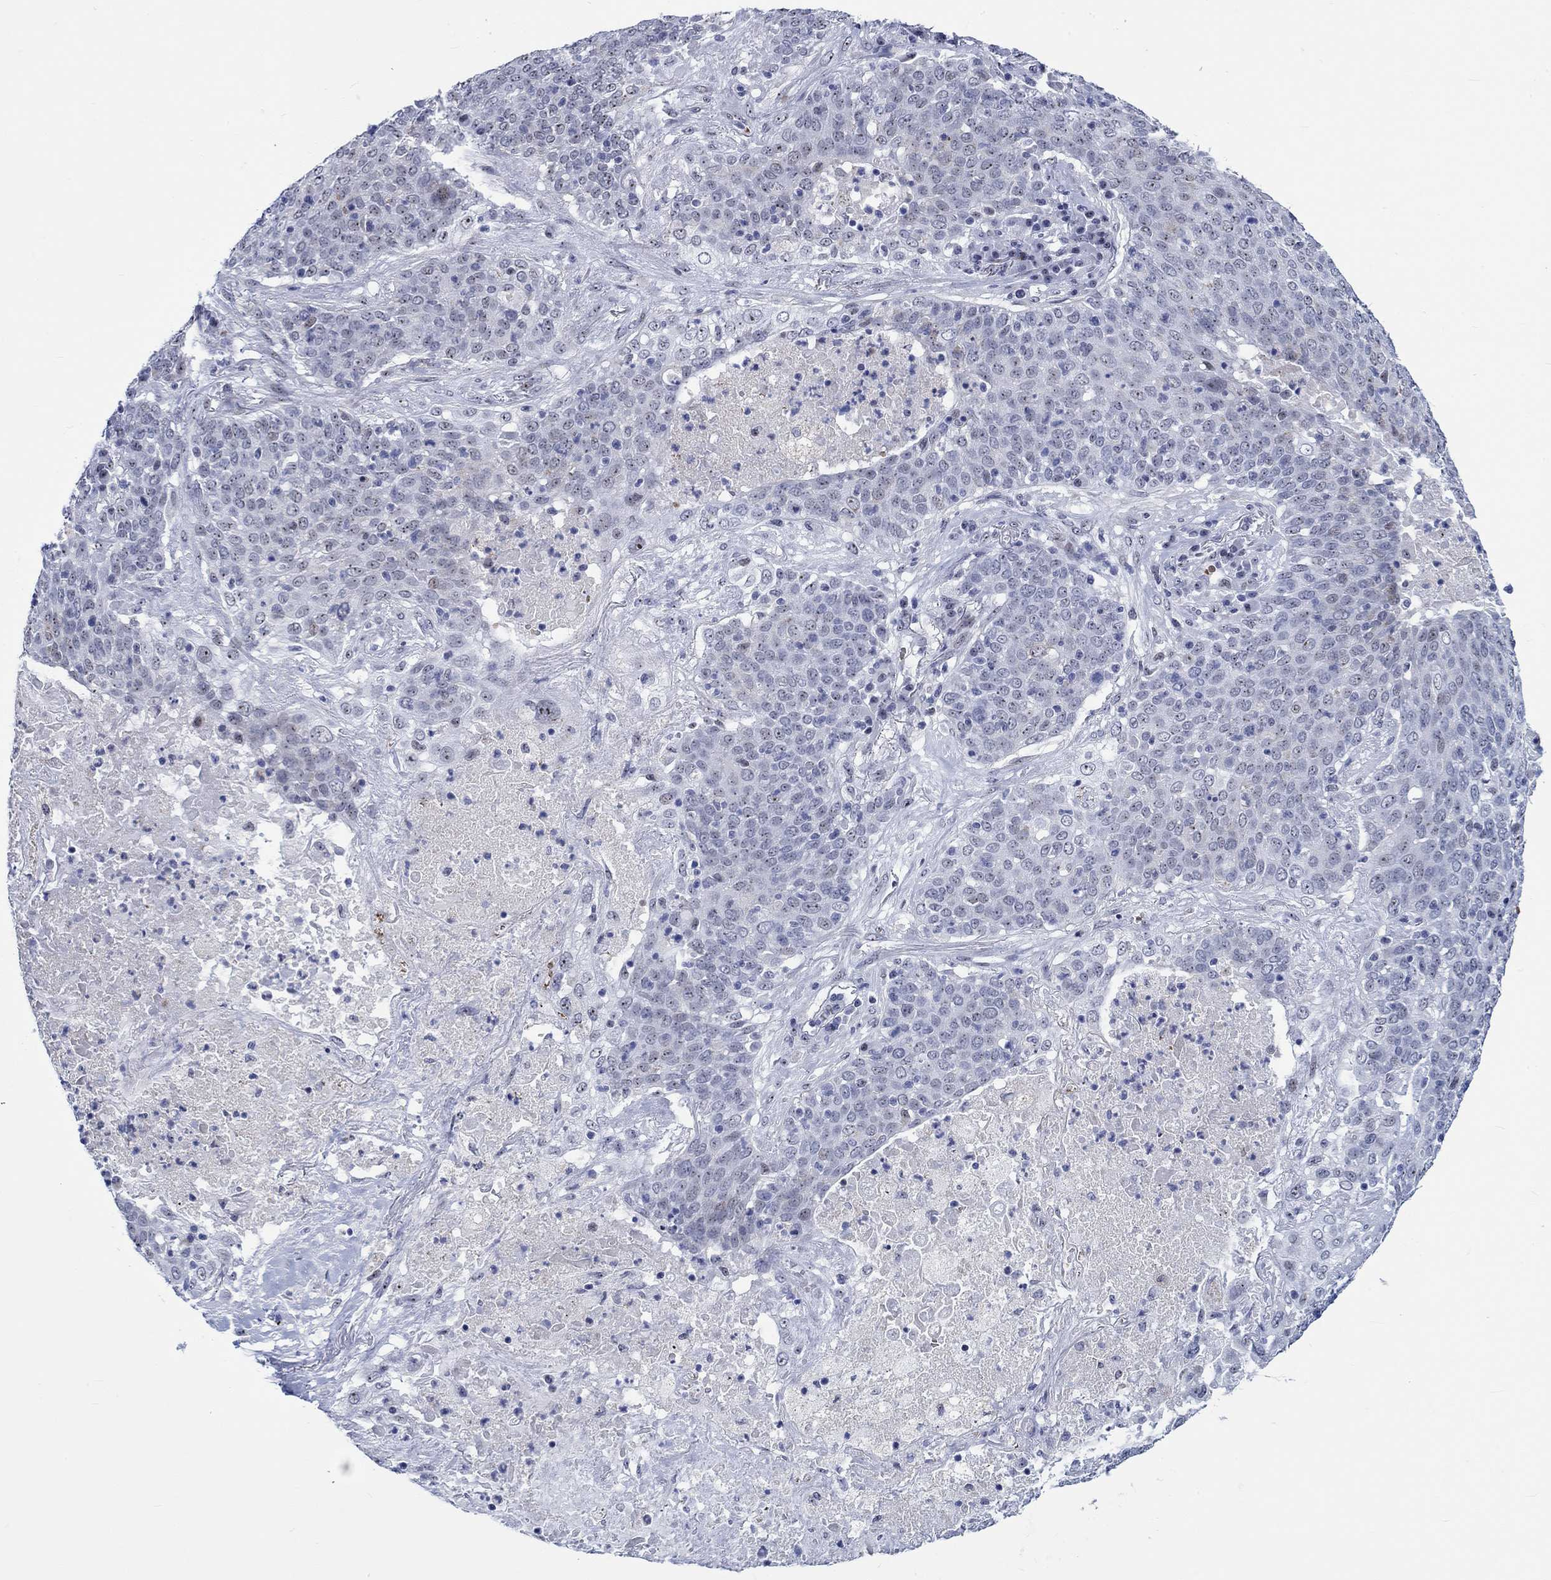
{"staining": {"intensity": "moderate", "quantity": "<25%", "location": "nuclear"}, "tissue": "lung cancer", "cell_type": "Tumor cells", "image_type": "cancer", "snomed": [{"axis": "morphology", "description": "Squamous cell carcinoma, NOS"}, {"axis": "topography", "description": "Lung"}], "caption": "The micrograph shows immunohistochemical staining of lung cancer (squamous cell carcinoma). There is moderate nuclear staining is present in approximately <25% of tumor cells.", "gene": "ZNF446", "patient": {"sex": "male", "age": 82}}